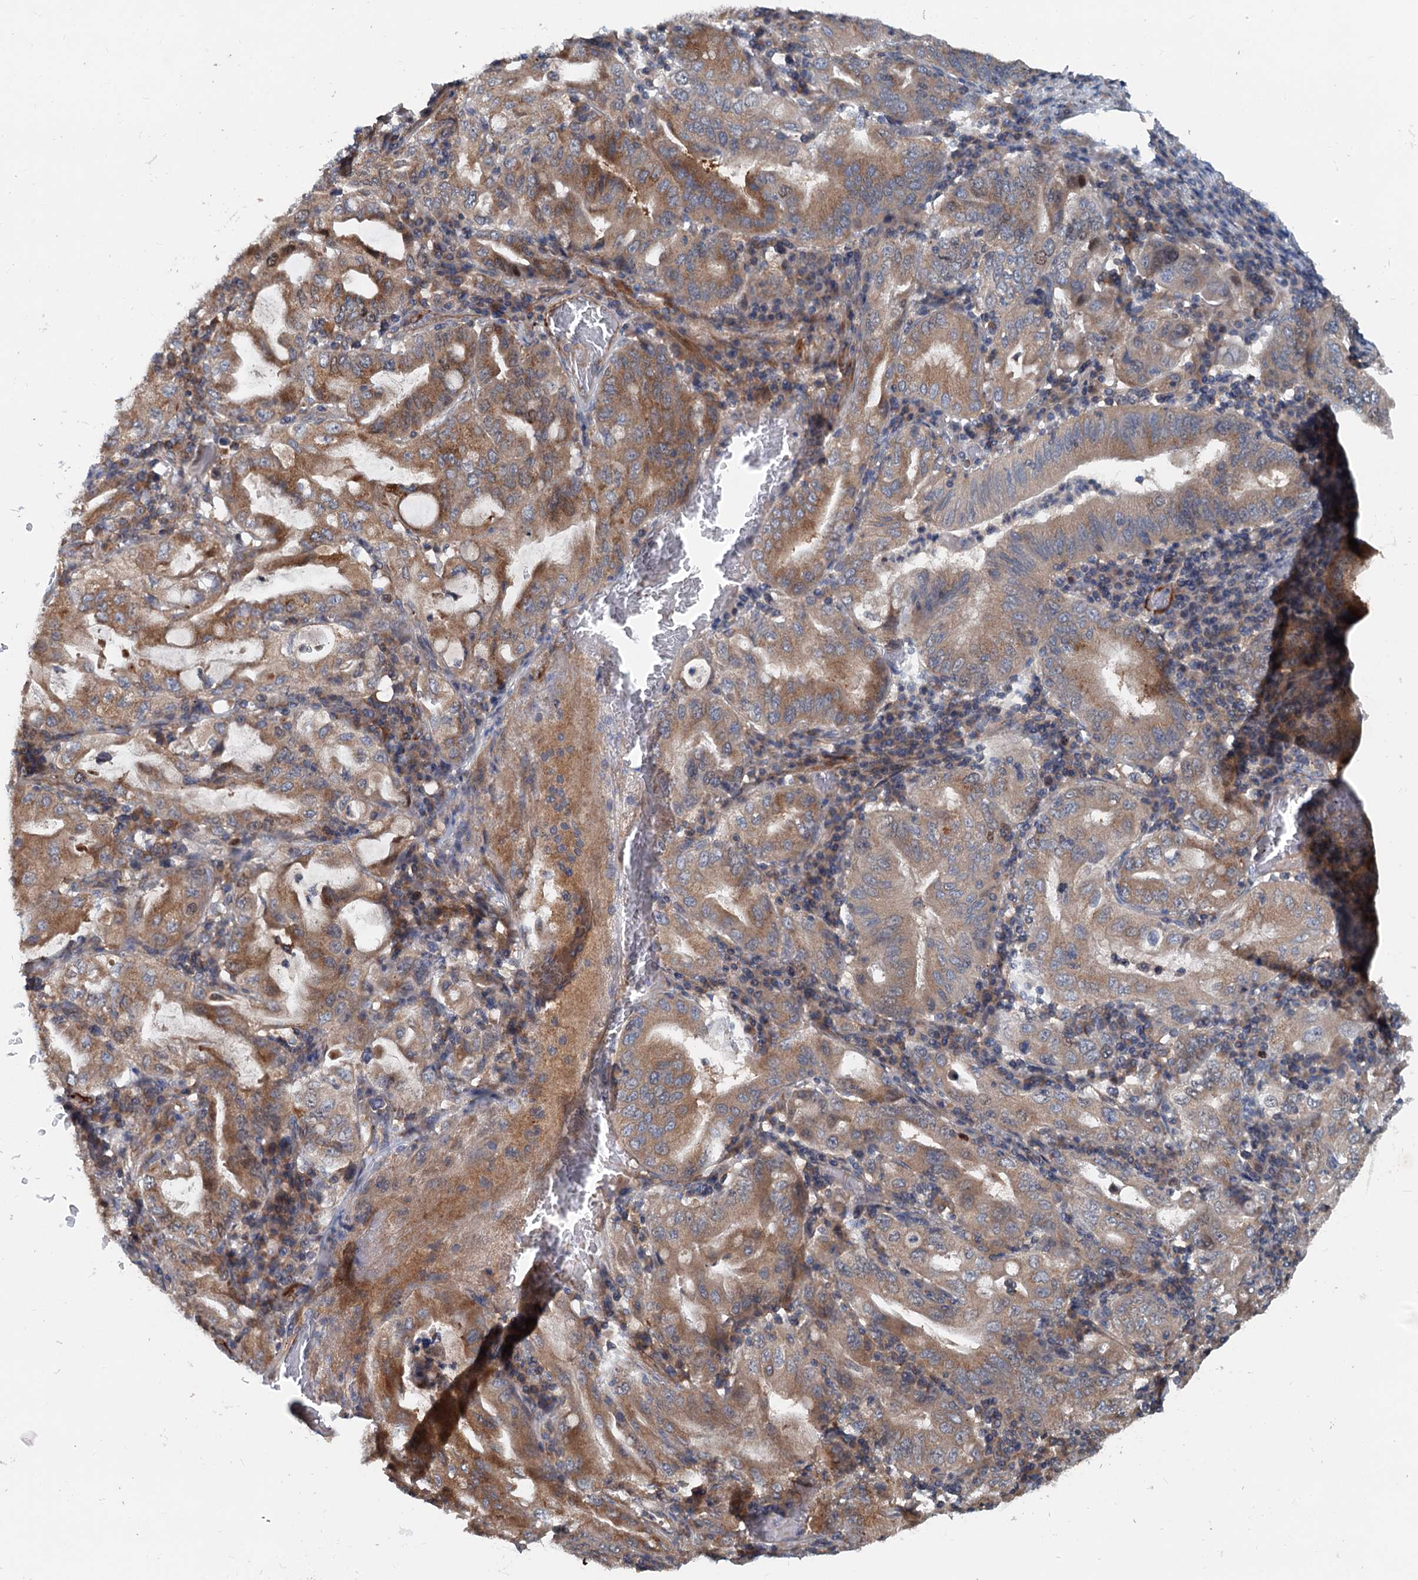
{"staining": {"intensity": "moderate", "quantity": ">75%", "location": "cytoplasmic/membranous"}, "tissue": "stomach cancer", "cell_type": "Tumor cells", "image_type": "cancer", "snomed": [{"axis": "morphology", "description": "Normal tissue, NOS"}, {"axis": "morphology", "description": "Adenocarcinoma, NOS"}, {"axis": "topography", "description": "Esophagus"}, {"axis": "topography", "description": "Stomach, upper"}, {"axis": "topography", "description": "Peripheral nerve tissue"}], "caption": "Moderate cytoplasmic/membranous positivity is seen in about >75% of tumor cells in stomach cancer.", "gene": "TEDC1", "patient": {"sex": "male", "age": 62}}